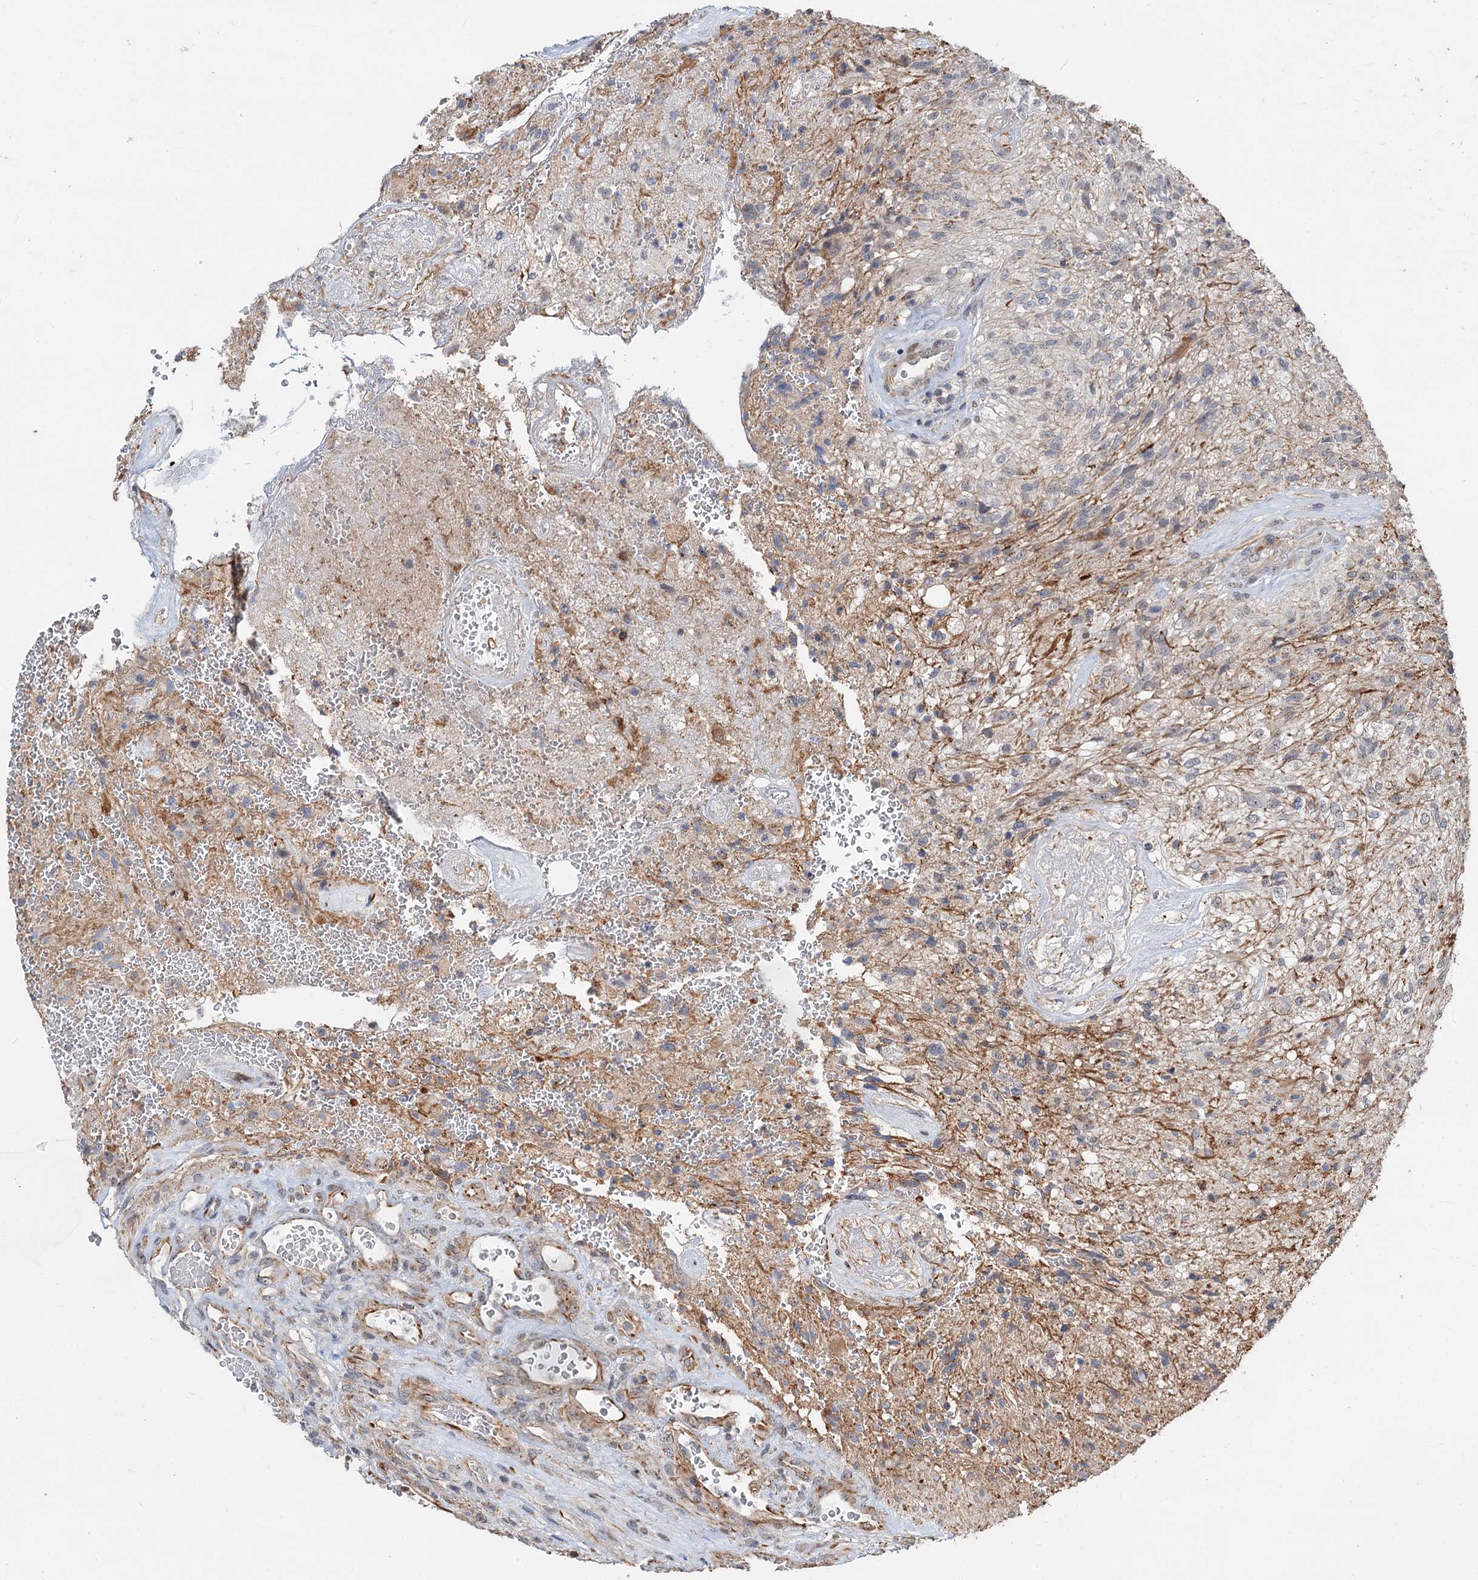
{"staining": {"intensity": "negative", "quantity": "none", "location": "none"}, "tissue": "glioma", "cell_type": "Tumor cells", "image_type": "cancer", "snomed": [{"axis": "morphology", "description": "Glioma, malignant, High grade"}, {"axis": "topography", "description": "Brain"}], "caption": "Micrograph shows no significant protein positivity in tumor cells of malignant high-grade glioma.", "gene": "TMA16", "patient": {"sex": "male", "age": 56}}